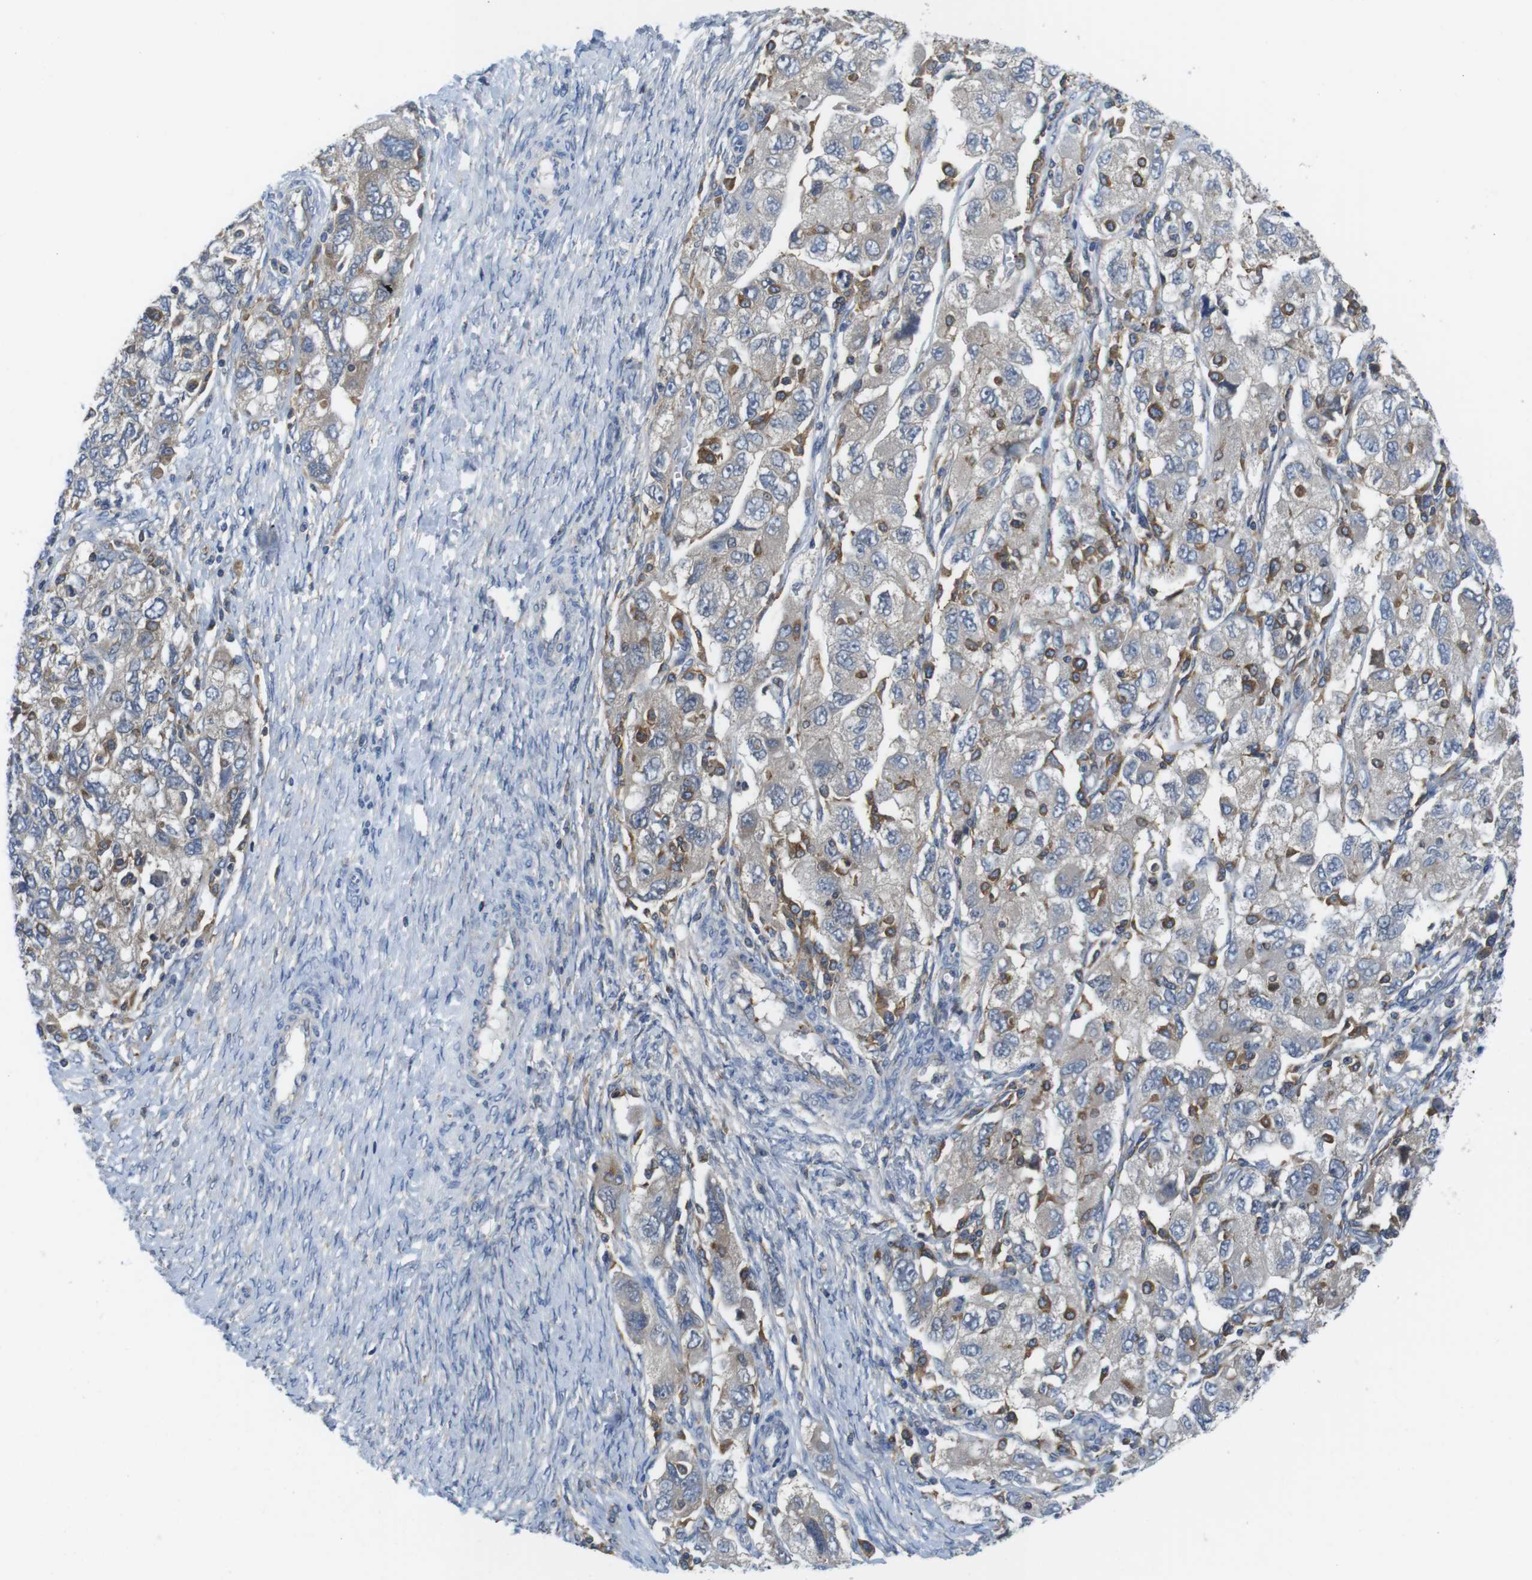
{"staining": {"intensity": "negative", "quantity": "none", "location": "none"}, "tissue": "ovarian cancer", "cell_type": "Tumor cells", "image_type": "cancer", "snomed": [{"axis": "morphology", "description": "Carcinoma, NOS"}, {"axis": "morphology", "description": "Cystadenocarcinoma, serous, NOS"}, {"axis": "topography", "description": "Ovary"}], "caption": "This is an immunohistochemistry (IHC) histopathology image of ovarian cancer (serous cystadenocarcinoma). There is no positivity in tumor cells.", "gene": "HERPUD2", "patient": {"sex": "female", "age": 69}}